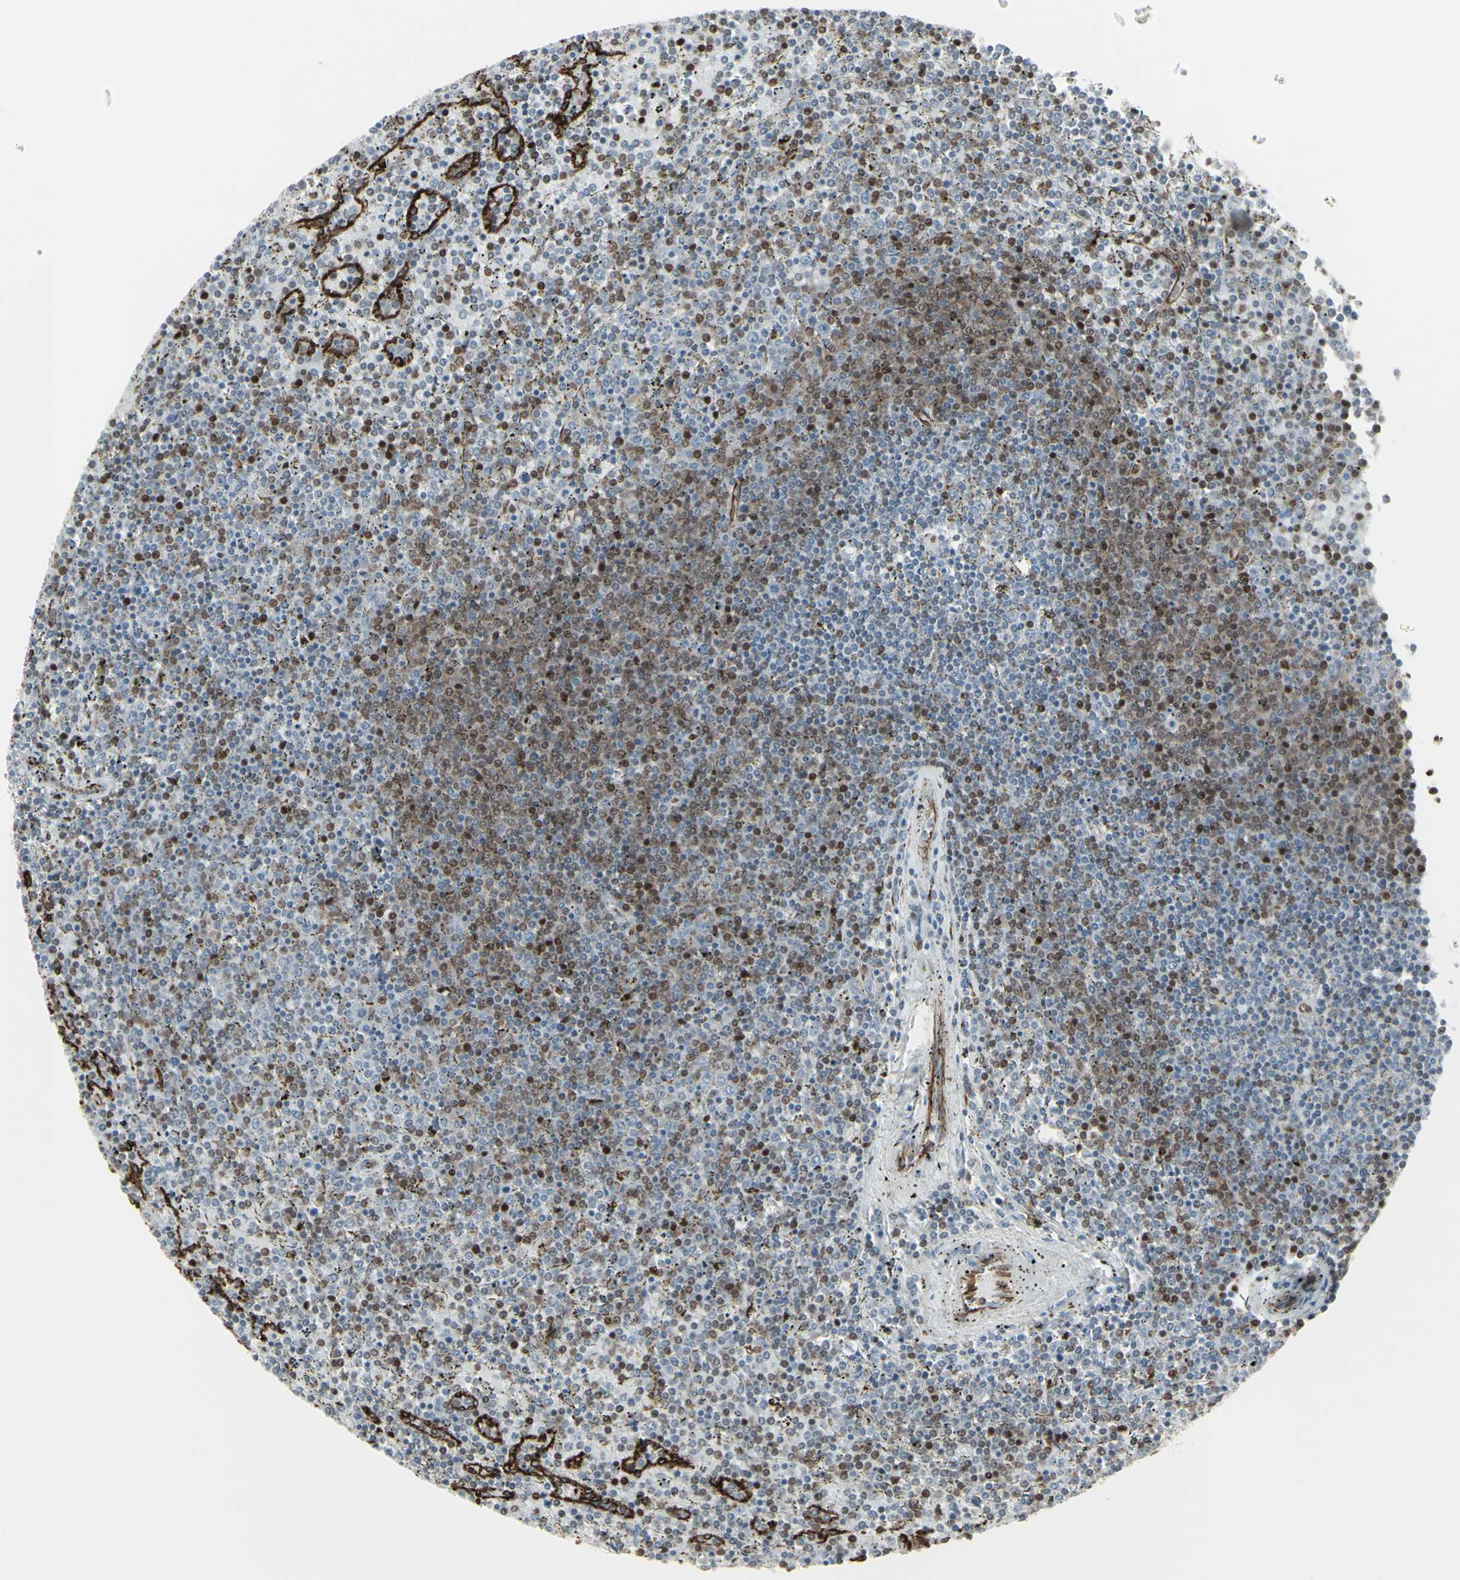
{"staining": {"intensity": "moderate", "quantity": "<25%", "location": "cytoplasmic/membranous,nuclear"}, "tissue": "lymphoma", "cell_type": "Tumor cells", "image_type": "cancer", "snomed": [{"axis": "morphology", "description": "Malignant lymphoma, non-Hodgkin's type, Low grade"}, {"axis": "topography", "description": "Spleen"}], "caption": "Malignant lymphoma, non-Hodgkin's type (low-grade) tissue demonstrates moderate cytoplasmic/membranous and nuclear positivity in about <25% of tumor cells, visualized by immunohistochemistry.", "gene": "DTX3L", "patient": {"sex": "female", "age": 77}}